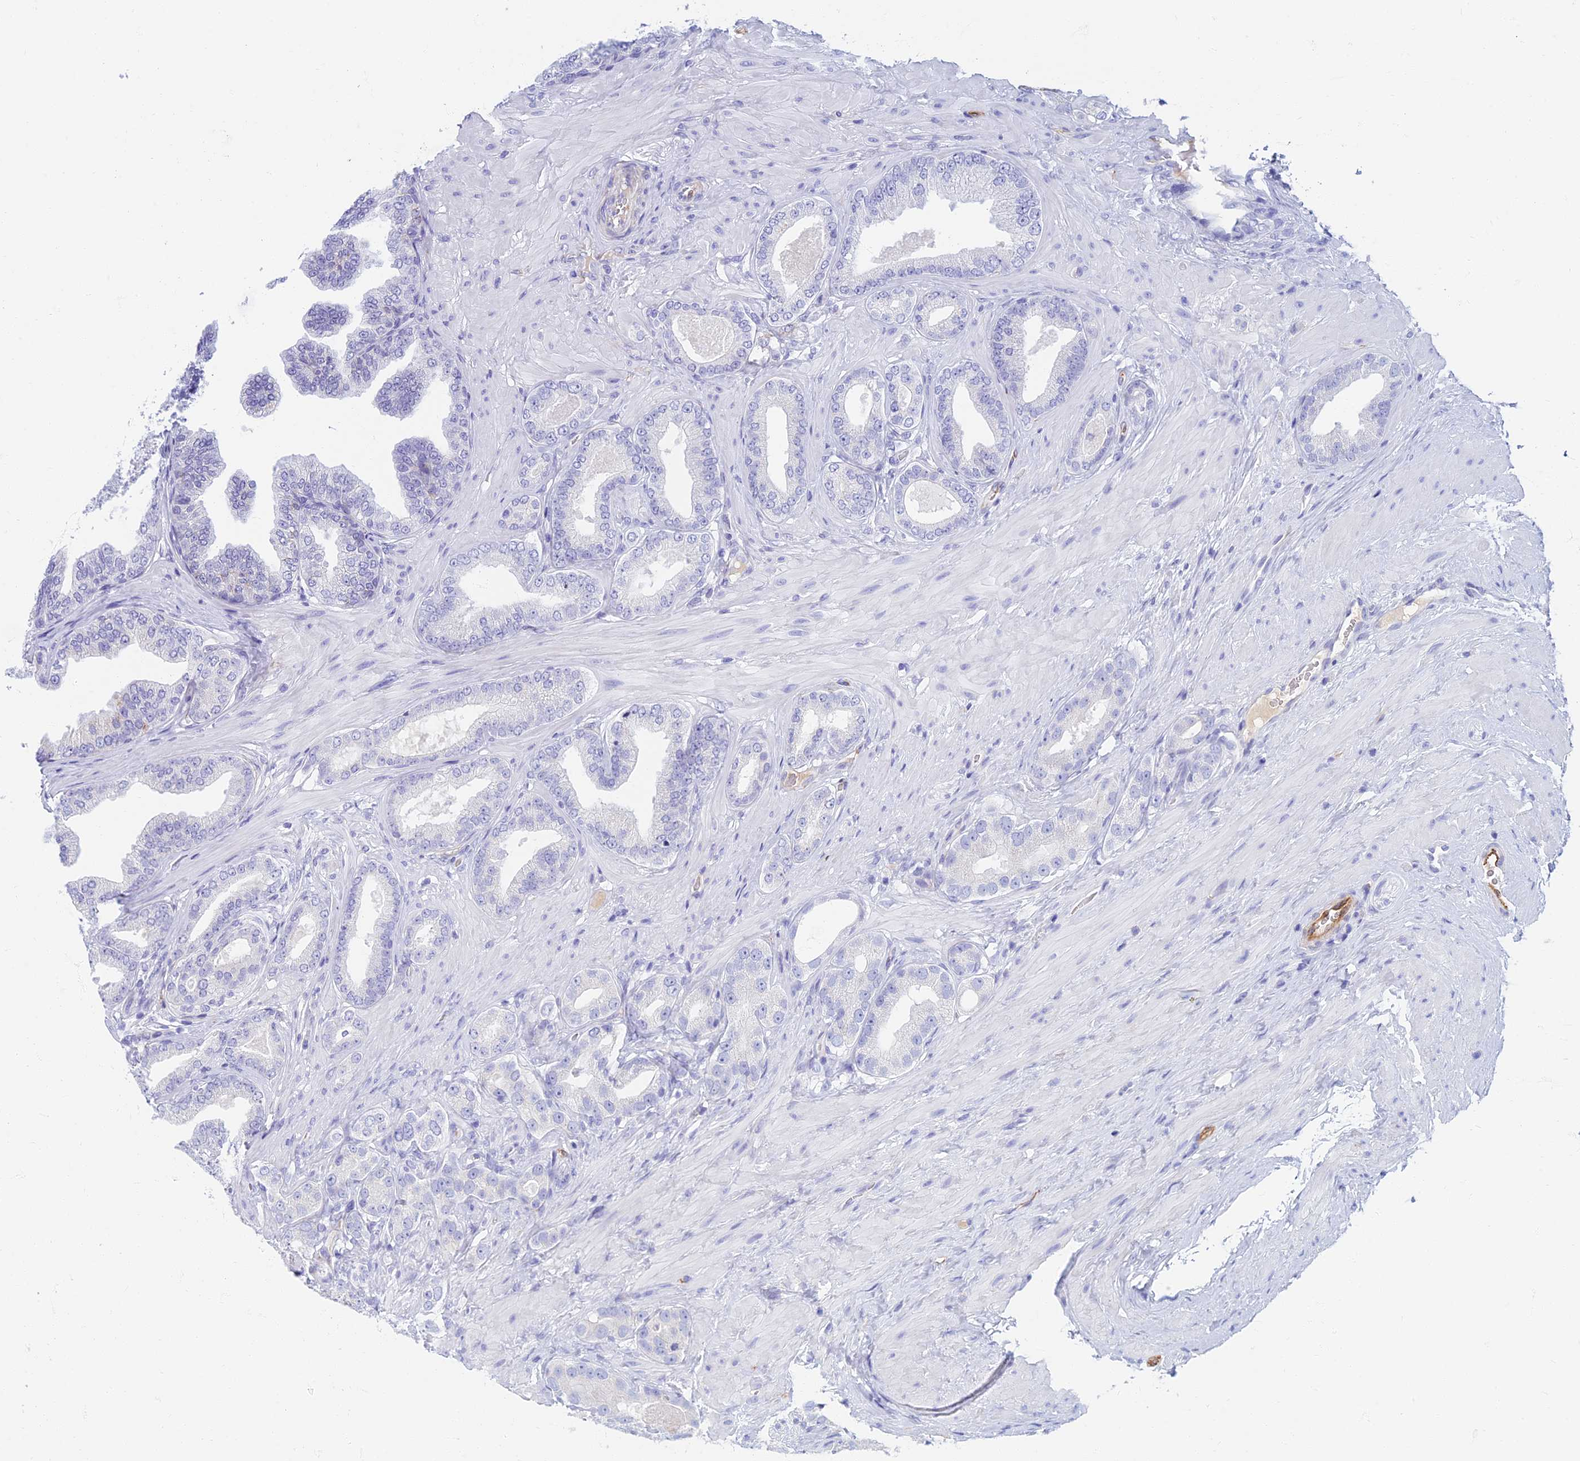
{"staining": {"intensity": "negative", "quantity": "none", "location": "none"}, "tissue": "prostate cancer", "cell_type": "Tumor cells", "image_type": "cancer", "snomed": [{"axis": "morphology", "description": "Adenocarcinoma, Low grade"}, {"axis": "topography", "description": "Prostate"}], "caption": "This micrograph is of prostate low-grade adenocarcinoma stained with IHC to label a protein in brown with the nuclei are counter-stained blue. There is no staining in tumor cells.", "gene": "ETFRF1", "patient": {"sex": "male", "age": 63}}